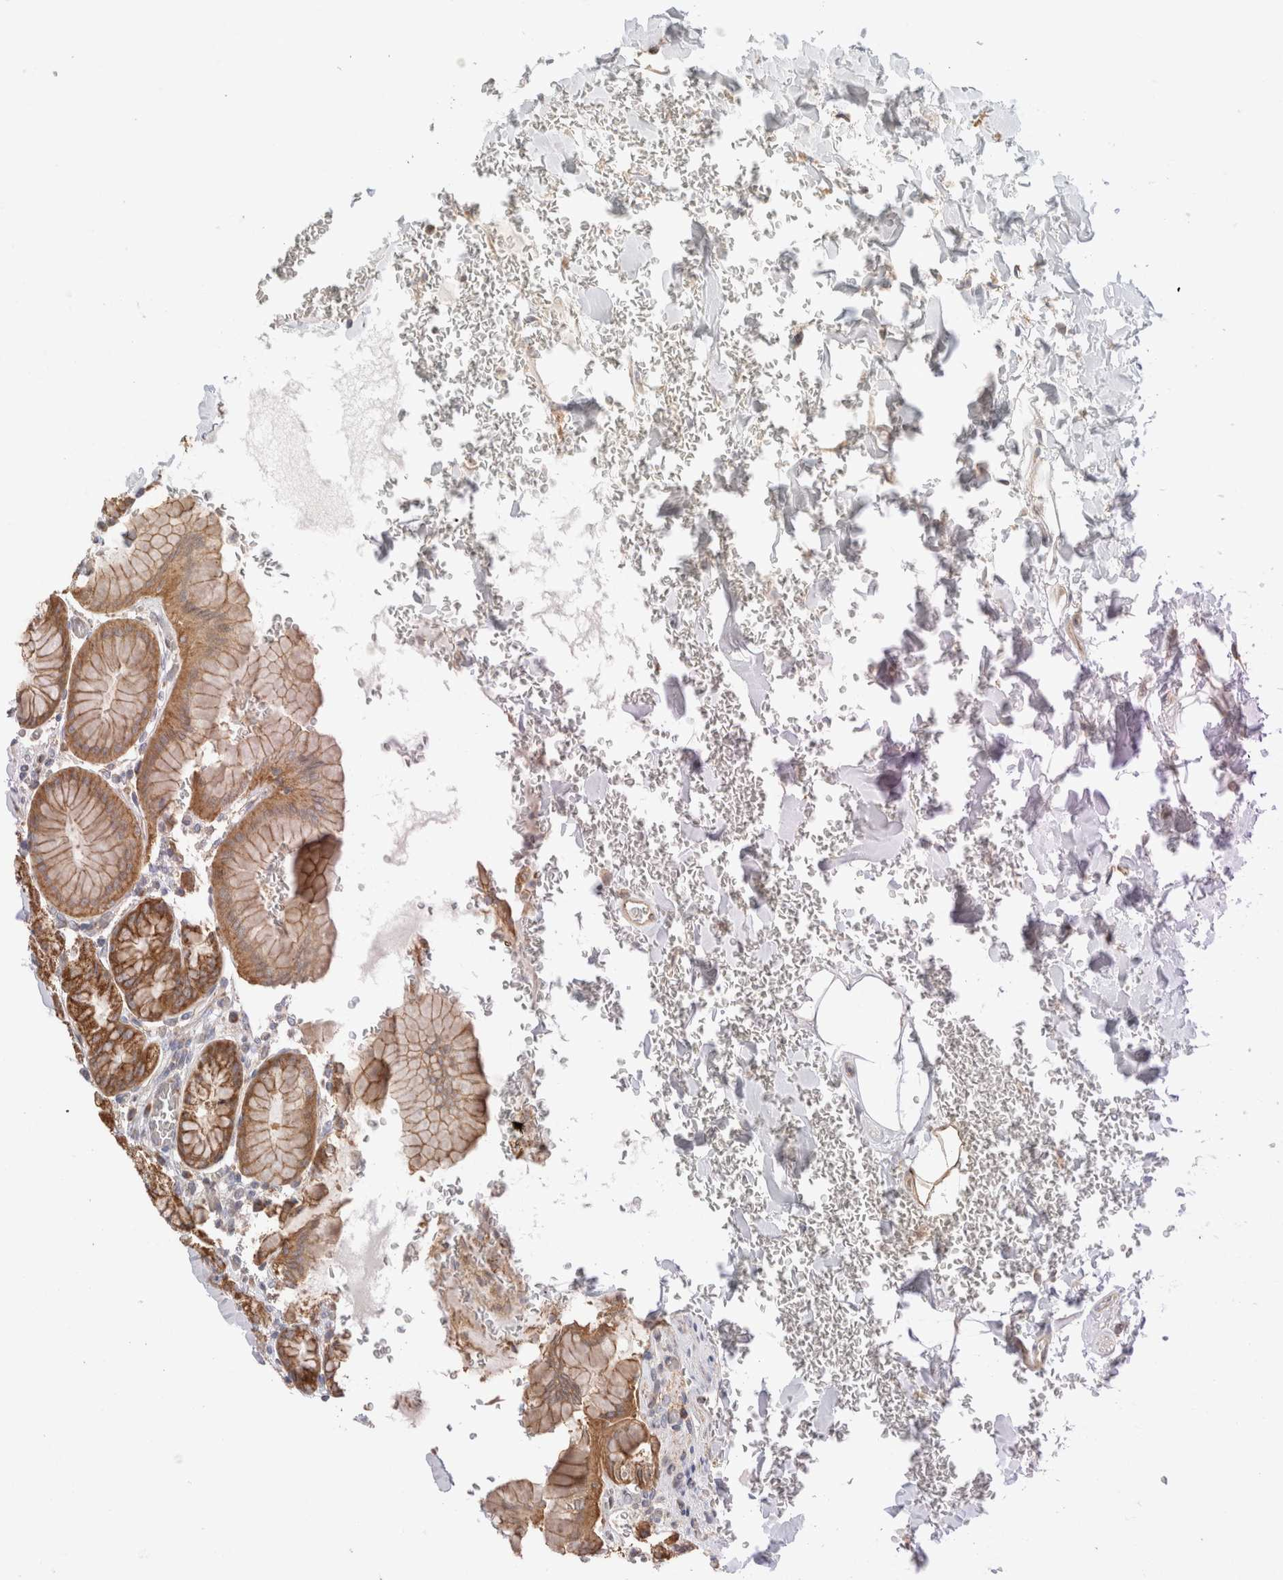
{"staining": {"intensity": "moderate", "quantity": ">75%", "location": "cytoplasmic/membranous"}, "tissue": "stomach", "cell_type": "Glandular cells", "image_type": "normal", "snomed": [{"axis": "morphology", "description": "Normal tissue, NOS"}, {"axis": "topography", "description": "Stomach"}], "caption": "Glandular cells reveal medium levels of moderate cytoplasmic/membranous staining in approximately >75% of cells in benign human stomach. The staining was performed using DAB, with brown indicating positive protein expression. Nuclei are stained blue with hematoxylin.", "gene": "MRM3", "patient": {"sex": "male", "age": 42}}